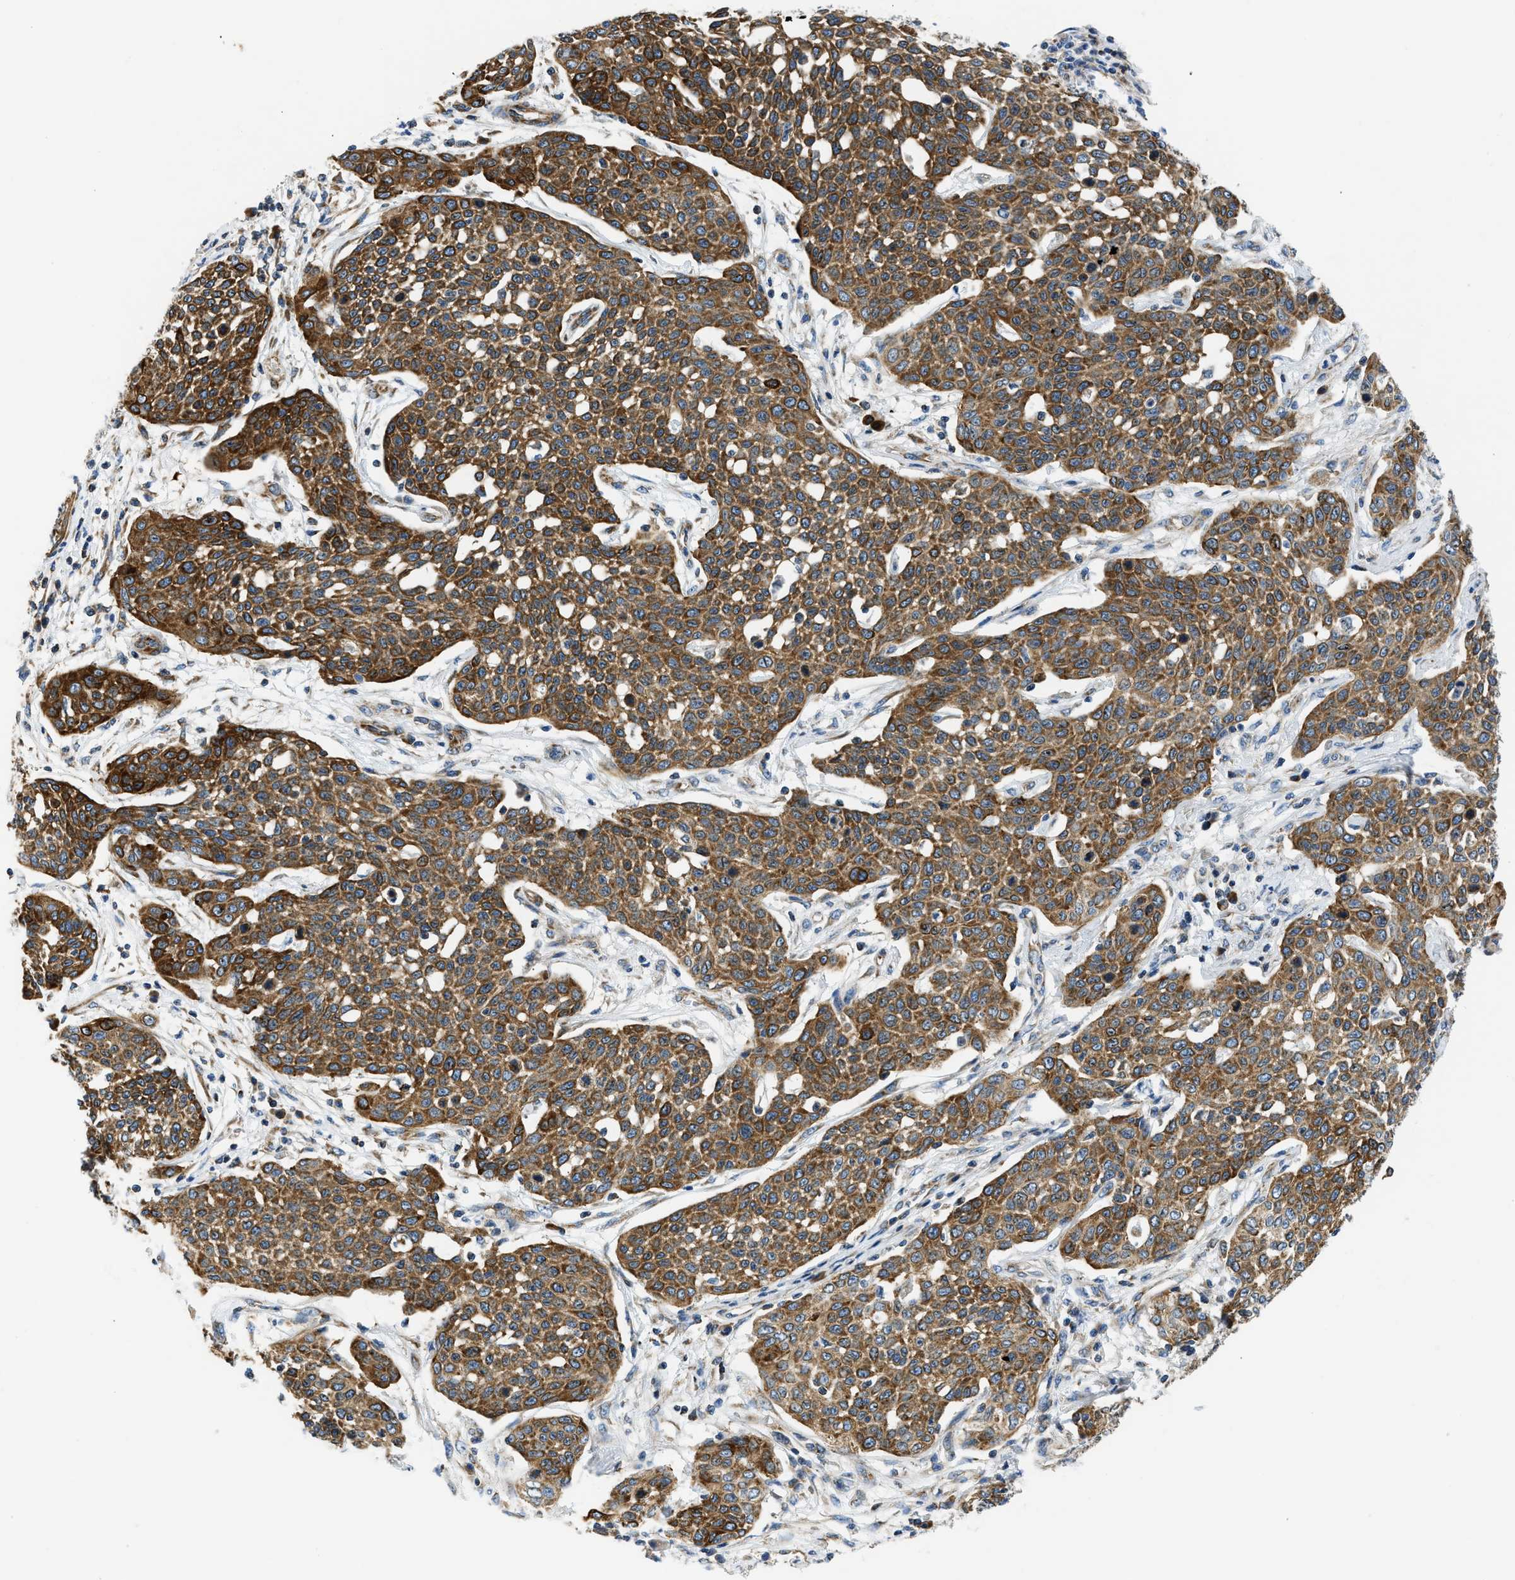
{"staining": {"intensity": "strong", "quantity": ">75%", "location": "cytoplasmic/membranous"}, "tissue": "cervical cancer", "cell_type": "Tumor cells", "image_type": "cancer", "snomed": [{"axis": "morphology", "description": "Squamous cell carcinoma, NOS"}, {"axis": "topography", "description": "Cervix"}], "caption": "Protein expression analysis of human cervical squamous cell carcinoma reveals strong cytoplasmic/membranous staining in approximately >75% of tumor cells. Using DAB (brown) and hematoxylin (blue) stains, captured at high magnification using brightfield microscopy.", "gene": "CAMKK2", "patient": {"sex": "female", "age": 34}}